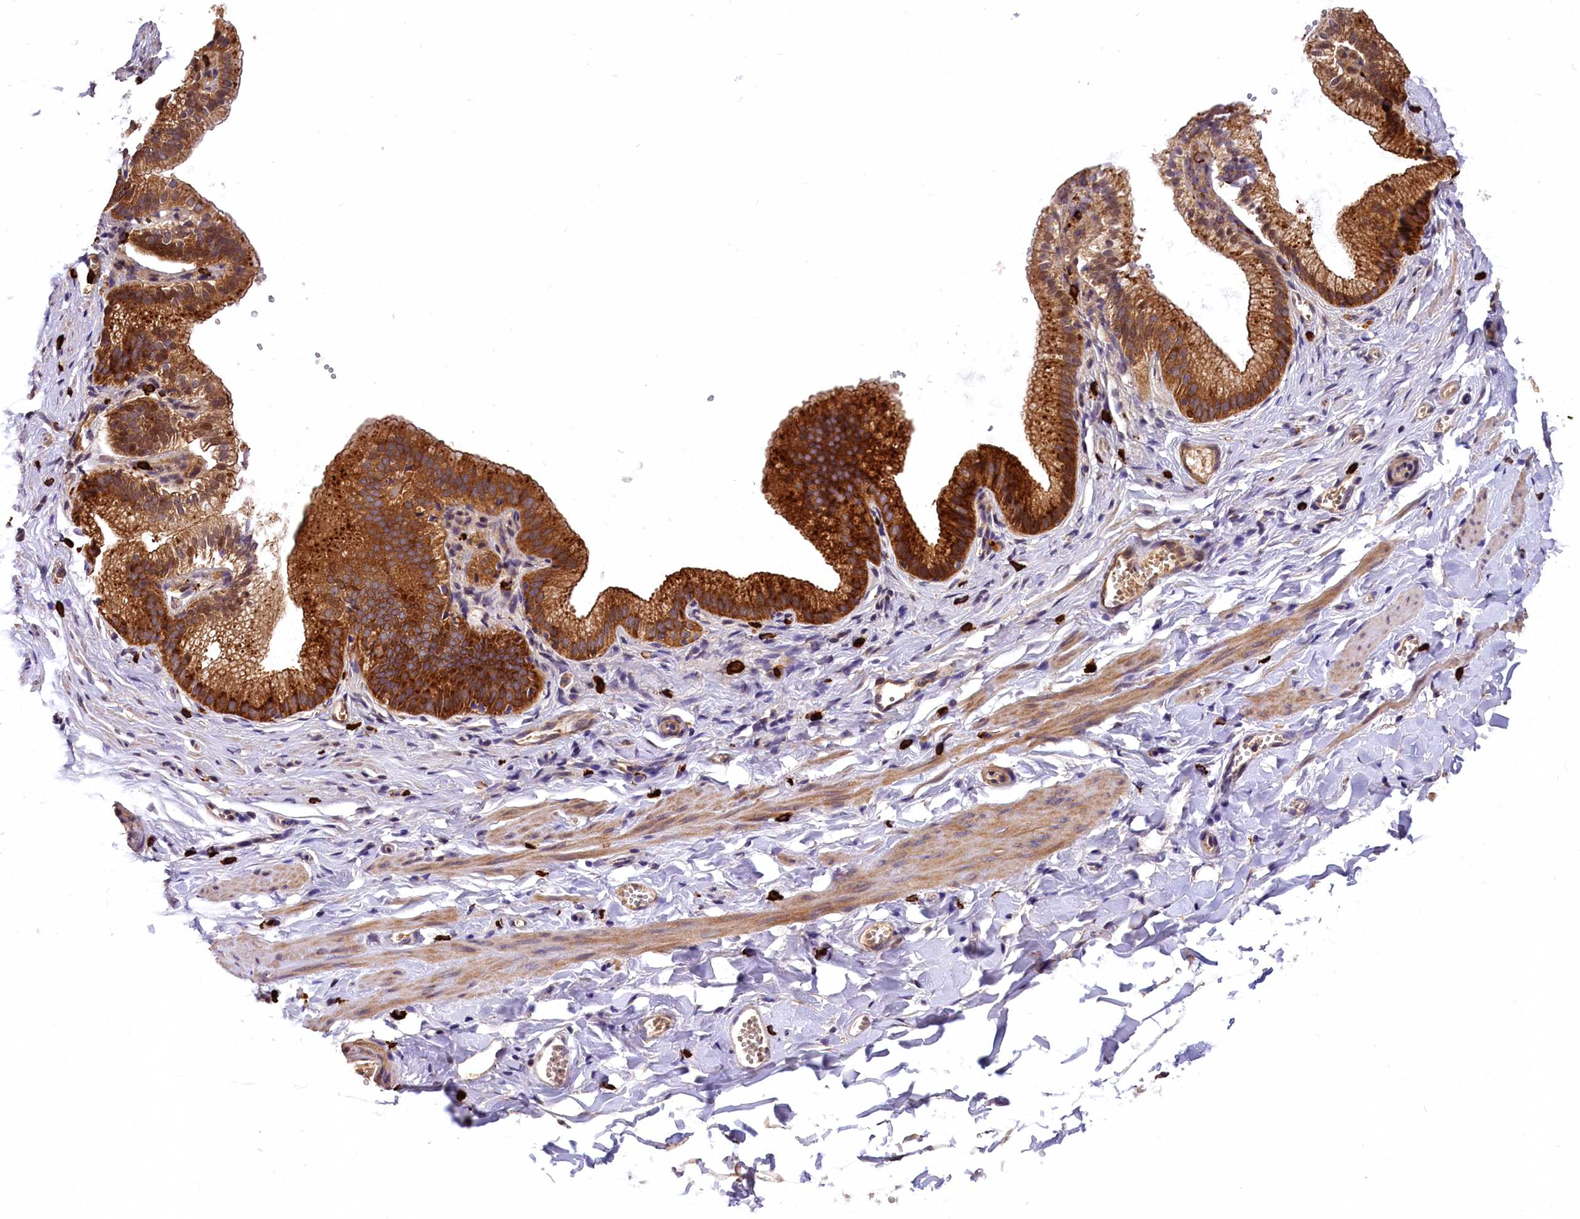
{"staining": {"intensity": "negative", "quantity": "none", "location": "none"}, "tissue": "adipose tissue", "cell_type": "Adipocytes", "image_type": "normal", "snomed": [{"axis": "morphology", "description": "Normal tissue, NOS"}, {"axis": "topography", "description": "Gallbladder"}, {"axis": "topography", "description": "Peripheral nerve tissue"}], "caption": "DAB immunohistochemical staining of normal human adipose tissue exhibits no significant staining in adipocytes.", "gene": "EPS8L2", "patient": {"sex": "male", "age": 38}}